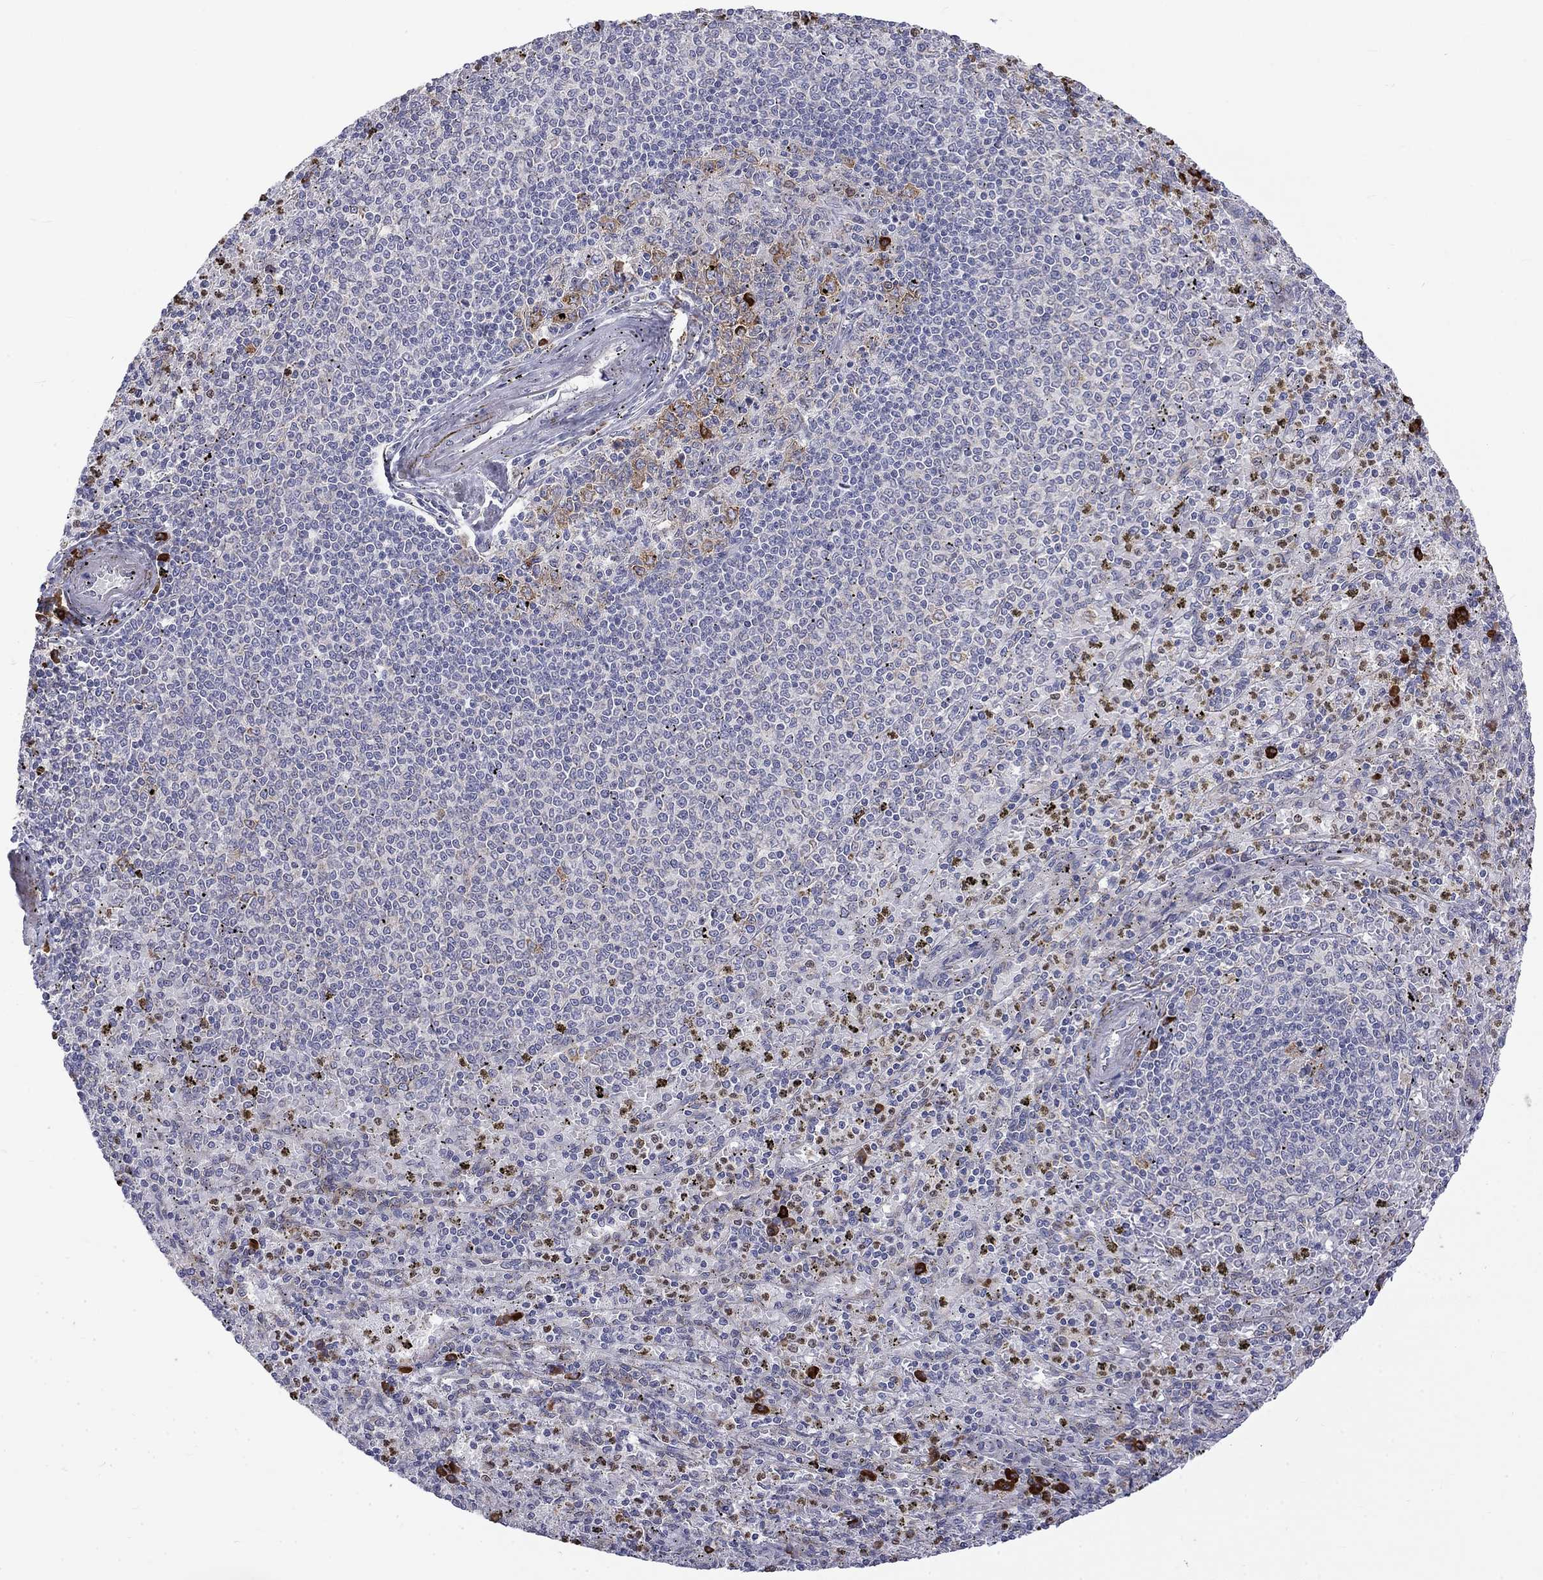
{"staining": {"intensity": "strong", "quantity": "<25%", "location": "cytoplasmic/membranous"}, "tissue": "spleen", "cell_type": "Cells in red pulp", "image_type": "normal", "snomed": [{"axis": "morphology", "description": "Normal tissue, NOS"}, {"axis": "topography", "description": "Spleen"}], "caption": "Immunohistochemistry photomicrograph of unremarkable spleen stained for a protein (brown), which demonstrates medium levels of strong cytoplasmic/membranous staining in about <25% of cells in red pulp.", "gene": "PABPC4", "patient": {"sex": "male", "age": 60}}